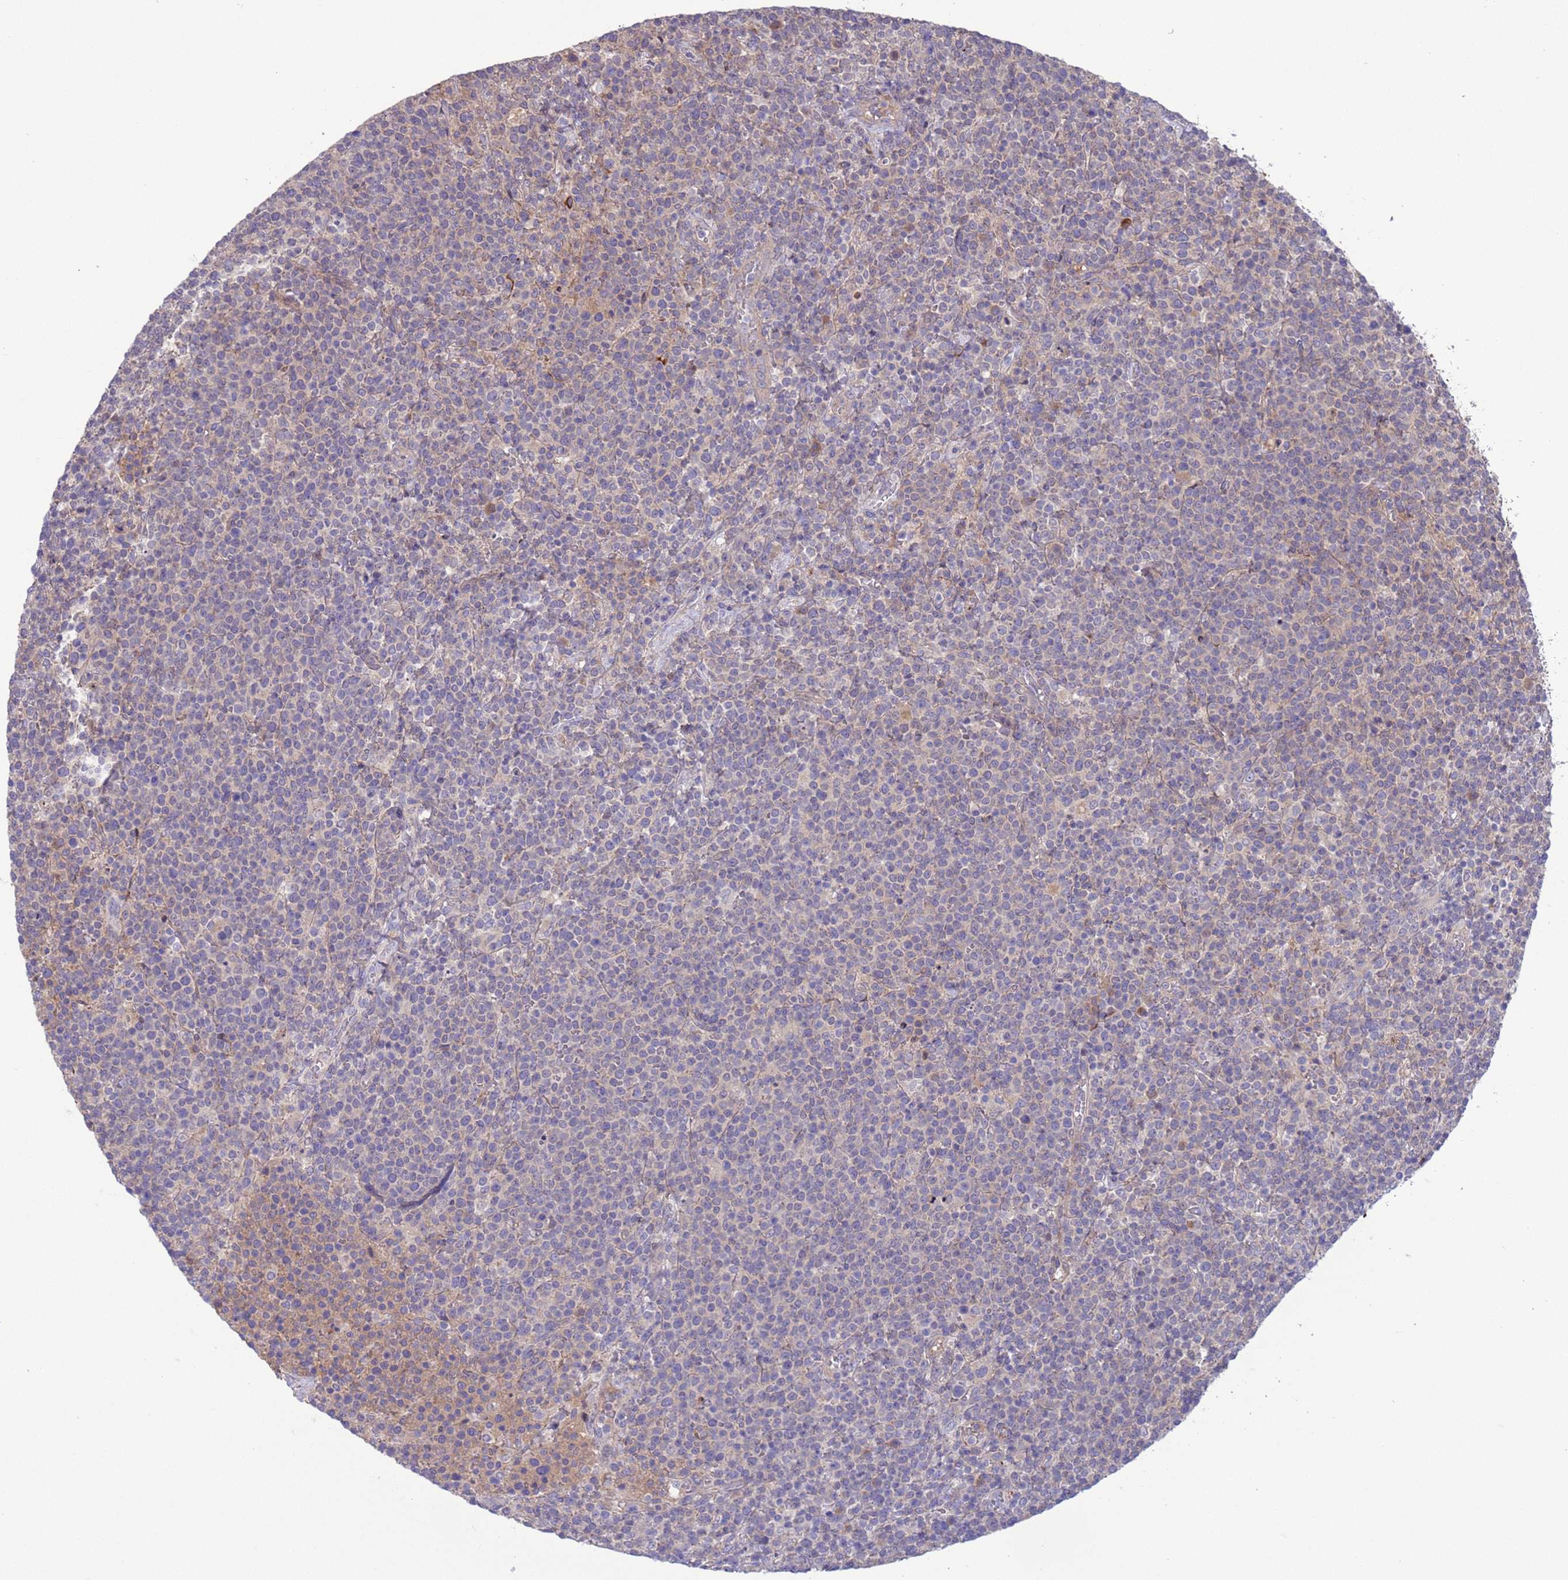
{"staining": {"intensity": "negative", "quantity": "none", "location": "none"}, "tissue": "lymphoma", "cell_type": "Tumor cells", "image_type": "cancer", "snomed": [{"axis": "morphology", "description": "Malignant lymphoma, non-Hodgkin's type, High grade"}, {"axis": "topography", "description": "Lymph node"}], "caption": "Lymphoma was stained to show a protein in brown. There is no significant staining in tumor cells.", "gene": "GJA10", "patient": {"sex": "male", "age": 61}}